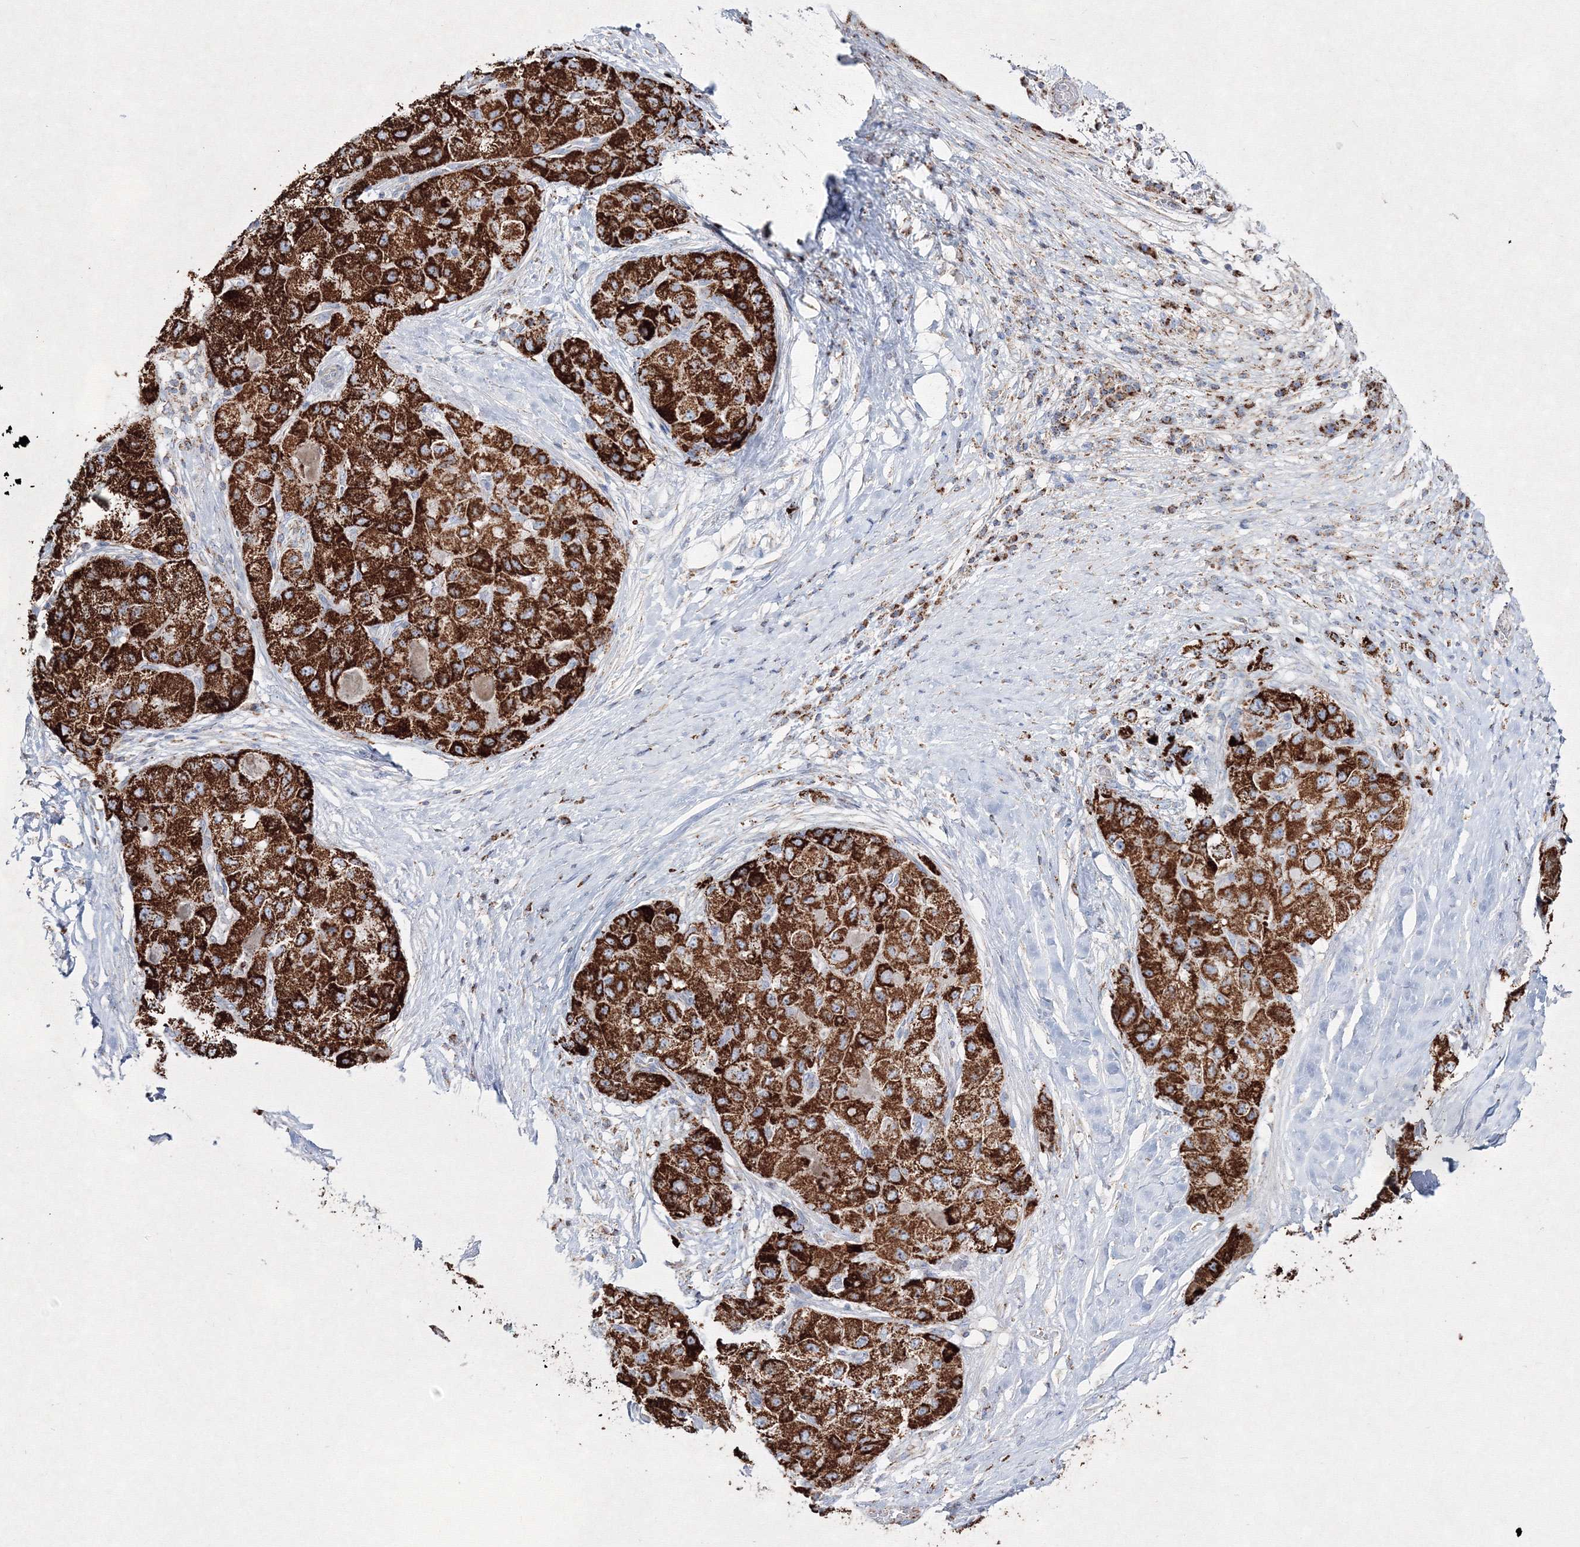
{"staining": {"intensity": "strong", "quantity": ">75%", "location": "cytoplasmic/membranous"}, "tissue": "liver cancer", "cell_type": "Tumor cells", "image_type": "cancer", "snomed": [{"axis": "morphology", "description": "Carcinoma, Hepatocellular, NOS"}, {"axis": "topography", "description": "Liver"}], "caption": "DAB immunohistochemical staining of liver hepatocellular carcinoma reveals strong cytoplasmic/membranous protein positivity in approximately >75% of tumor cells.", "gene": "IGSF9", "patient": {"sex": "male", "age": 80}}